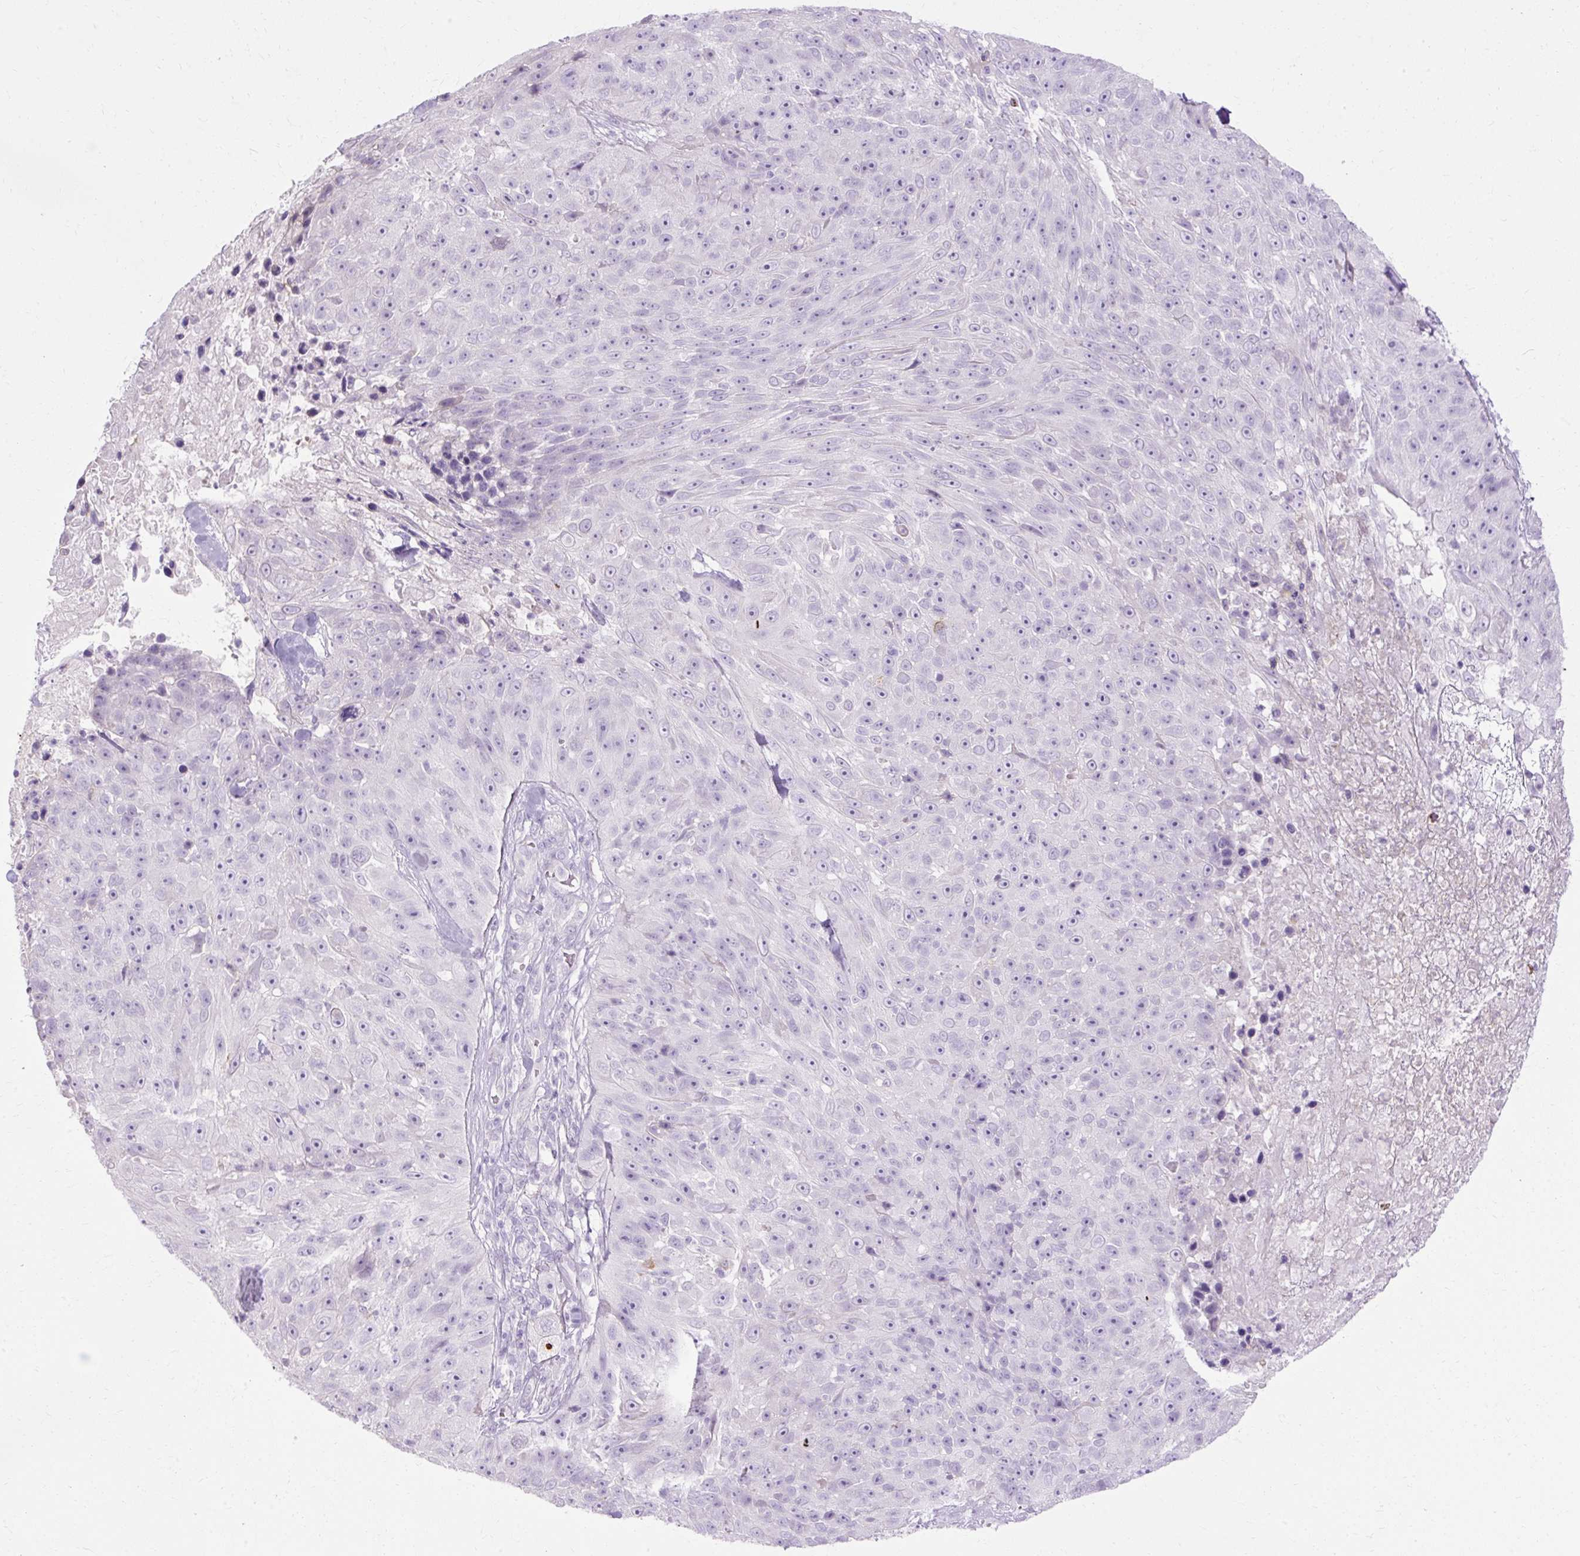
{"staining": {"intensity": "negative", "quantity": "none", "location": "none"}, "tissue": "skin cancer", "cell_type": "Tumor cells", "image_type": "cancer", "snomed": [{"axis": "morphology", "description": "Squamous cell carcinoma, NOS"}, {"axis": "topography", "description": "Skin"}], "caption": "DAB (3,3'-diaminobenzidine) immunohistochemical staining of skin cancer reveals no significant positivity in tumor cells. (DAB immunohistochemistry (IHC) with hematoxylin counter stain).", "gene": "HSD11B1", "patient": {"sex": "female", "age": 87}}